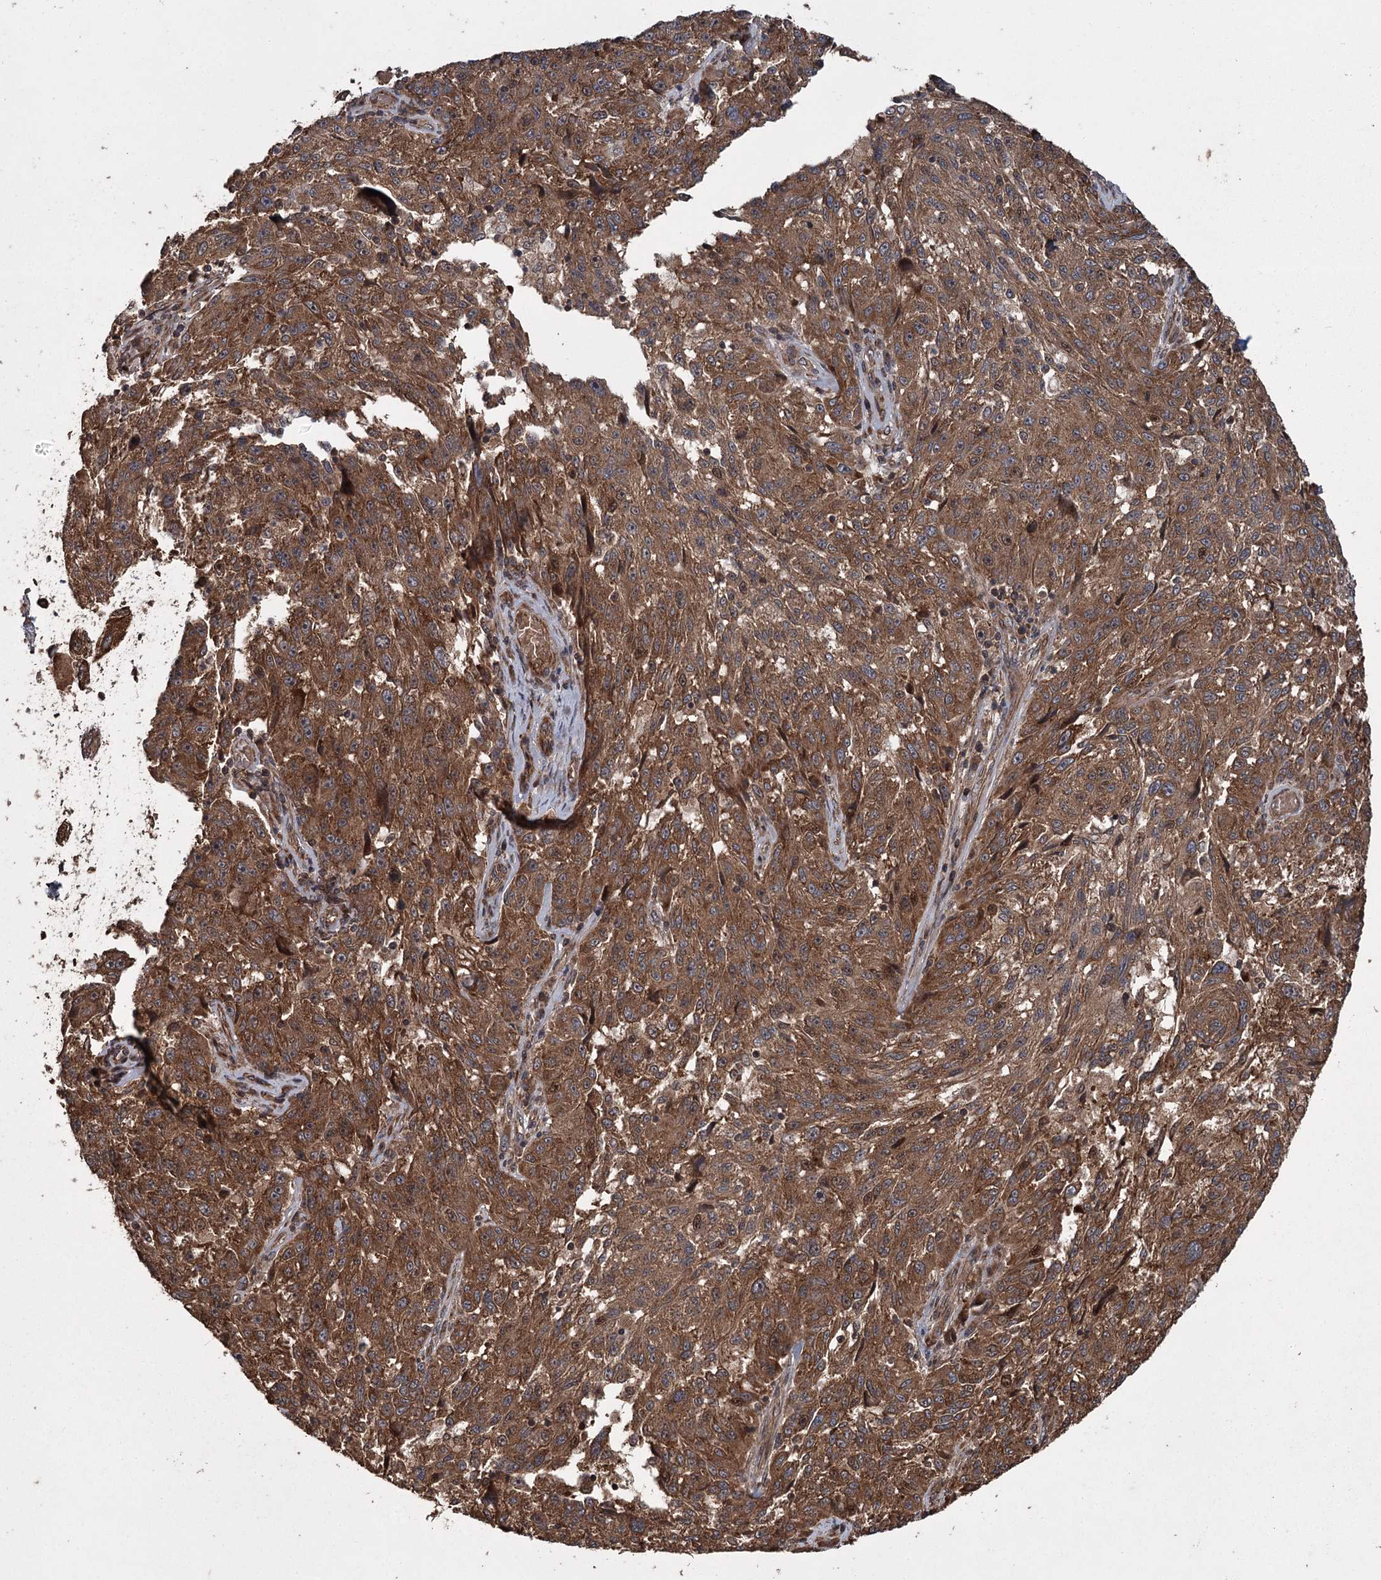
{"staining": {"intensity": "strong", "quantity": ">75%", "location": "cytoplasmic/membranous"}, "tissue": "melanoma", "cell_type": "Tumor cells", "image_type": "cancer", "snomed": [{"axis": "morphology", "description": "Malignant melanoma, NOS"}, {"axis": "topography", "description": "Skin"}], "caption": "Melanoma stained with a brown dye exhibits strong cytoplasmic/membranous positive positivity in about >75% of tumor cells.", "gene": "RPAP3", "patient": {"sex": "male", "age": 53}}